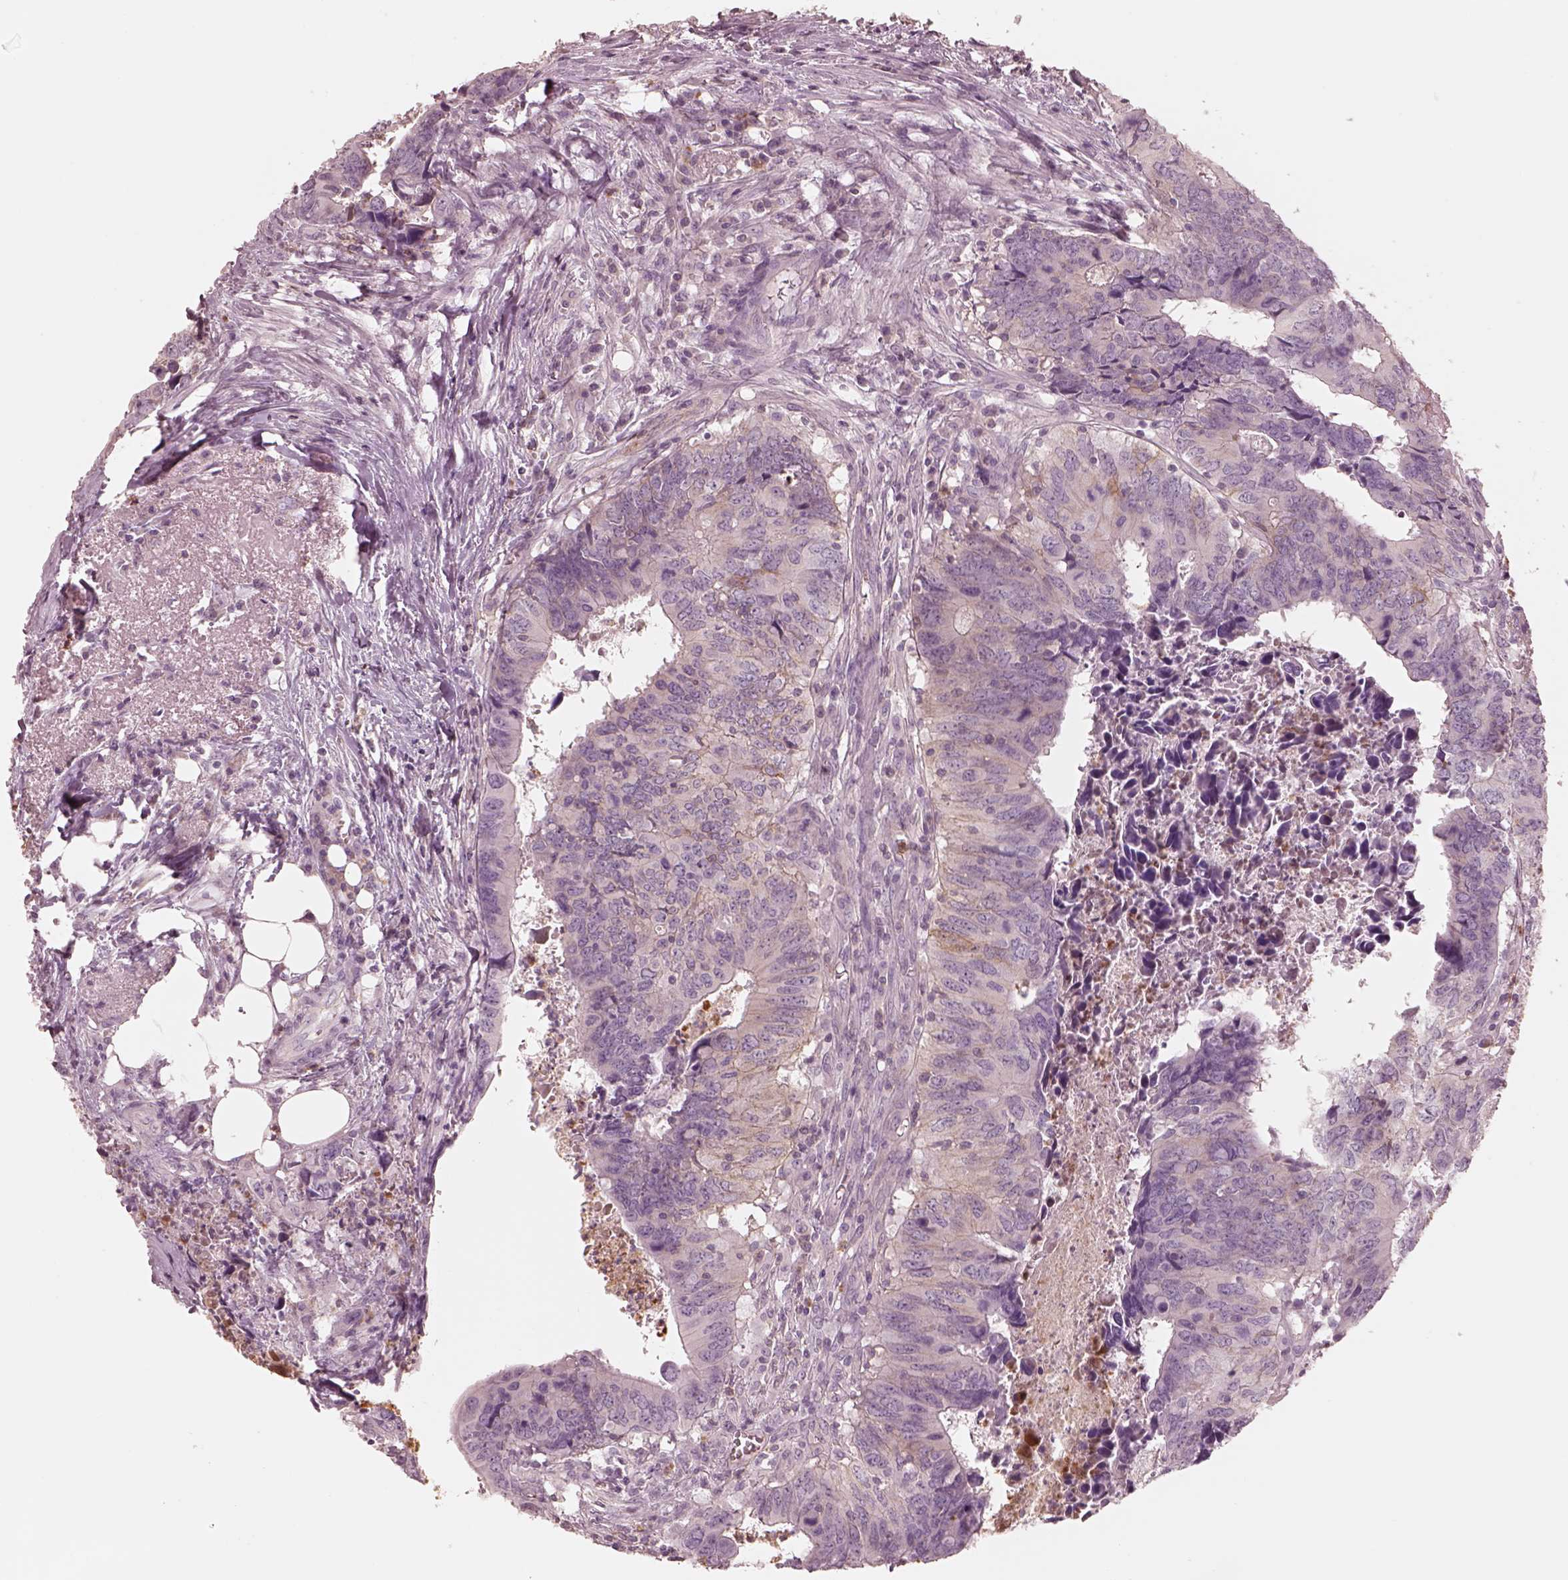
{"staining": {"intensity": "weak", "quantity": "<25%", "location": "cytoplasmic/membranous"}, "tissue": "colorectal cancer", "cell_type": "Tumor cells", "image_type": "cancer", "snomed": [{"axis": "morphology", "description": "Adenocarcinoma, NOS"}, {"axis": "topography", "description": "Colon"}], "caption": "DAB immunohistochemical staining of colorectal cancer (adenocarcinoma) reveals no significant staining in tumor cells.", "gene": "GPRIN1", "patient": {"sex": "female", "age": 82}}